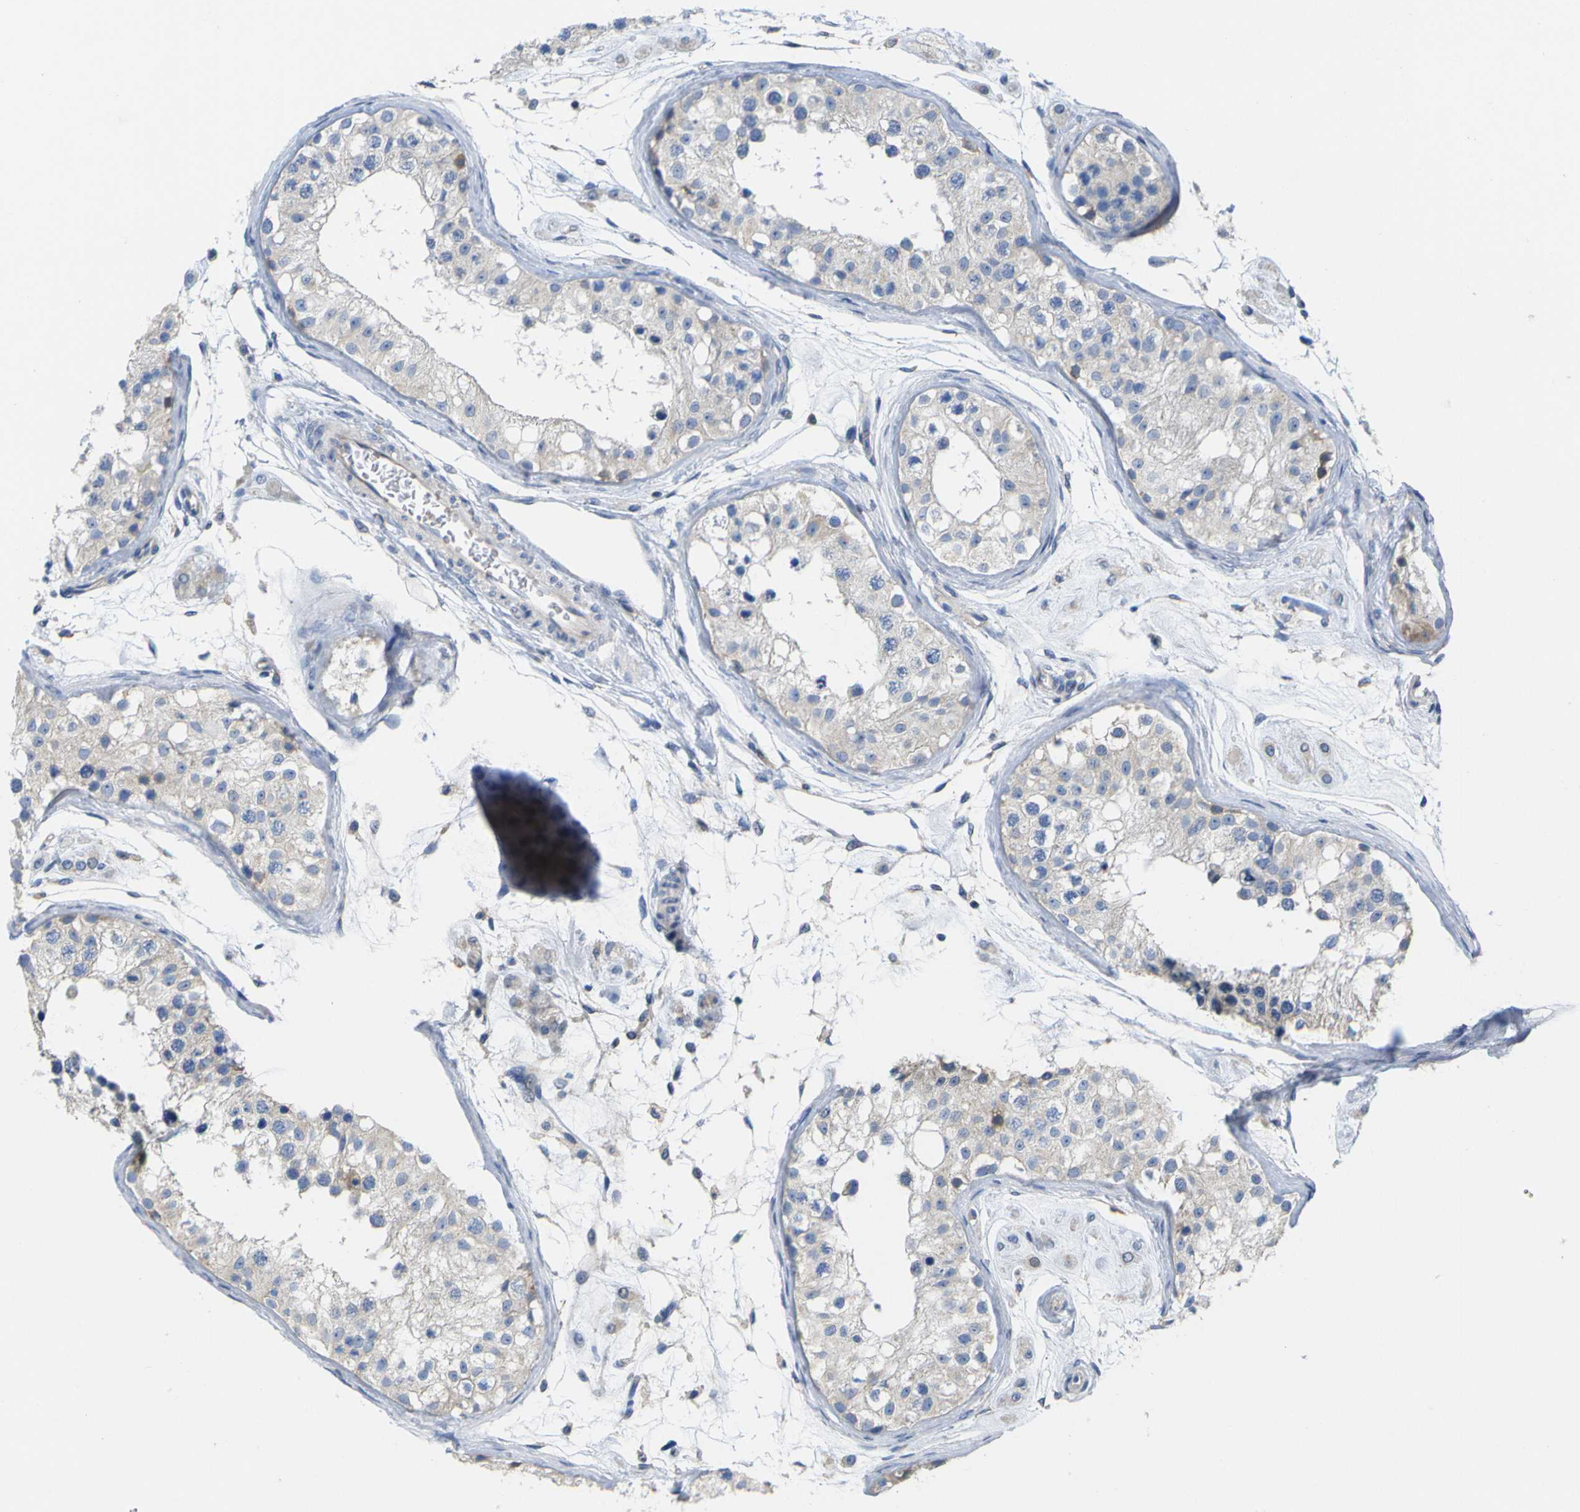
{"staining": {"intensity": "weak", "quantity": "25%-75%", "location": "cytoplasmic/membranous"}, "tissue": "testis", "cell_type": "Cells in seminiferous ducts", "image_type": "normal", "snomed": [{"axis": "morphology", "description": "Normal tissue, NOS"}, {"axis": "morphology", "description": "Adenocarcinoma, metastatic, NOS"}, {"axis": "topography", "description": "Testis"}], "caption": "Immunohistochemistry photomicrograph of normal human testis stained for a protein (brown), which displays low levels of weak cytoplasmic/membranous expression in about 25%-75% of cells in seminiferous ducts.", "gene": "USH1C", "patient": {"sex": "male", "age": 26}}